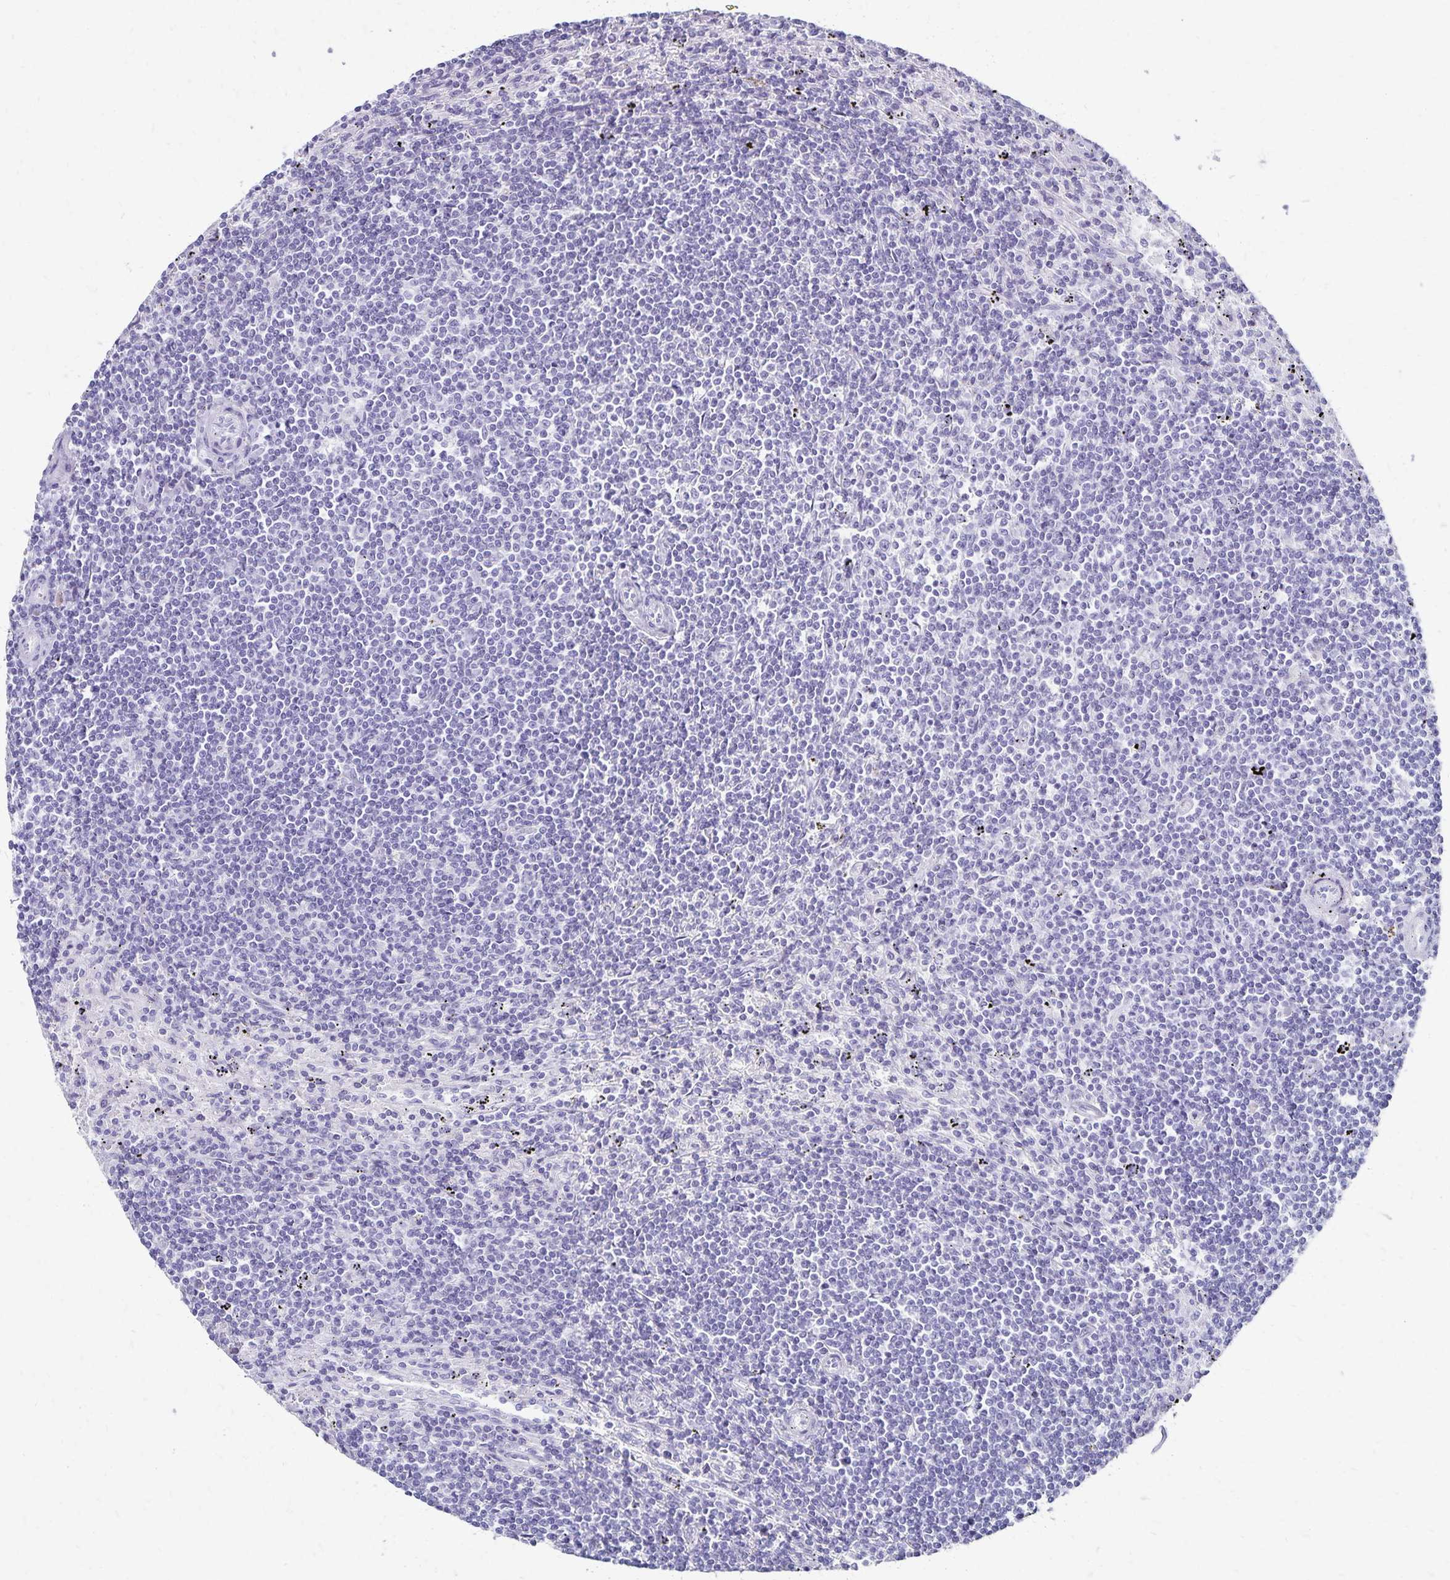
{"staining": {"intensity": "negative", "quantity": "none", "location": "none"}, "tissue": "lymphoma", "cell_type": "Tumor cells", "image_type": "cancer", "snomed": [{"axis": "morphology", "description": "Malignant lymphoma, non-Hodgkin's type, Low grade"}, {"axis": "topography", "description": "Spleen"}], "caption": "The photomicrograph reveals no staining of tumor cells in lymphoma.", "gene": "GIP", "patient": {"sex": "male", "age": 76}}